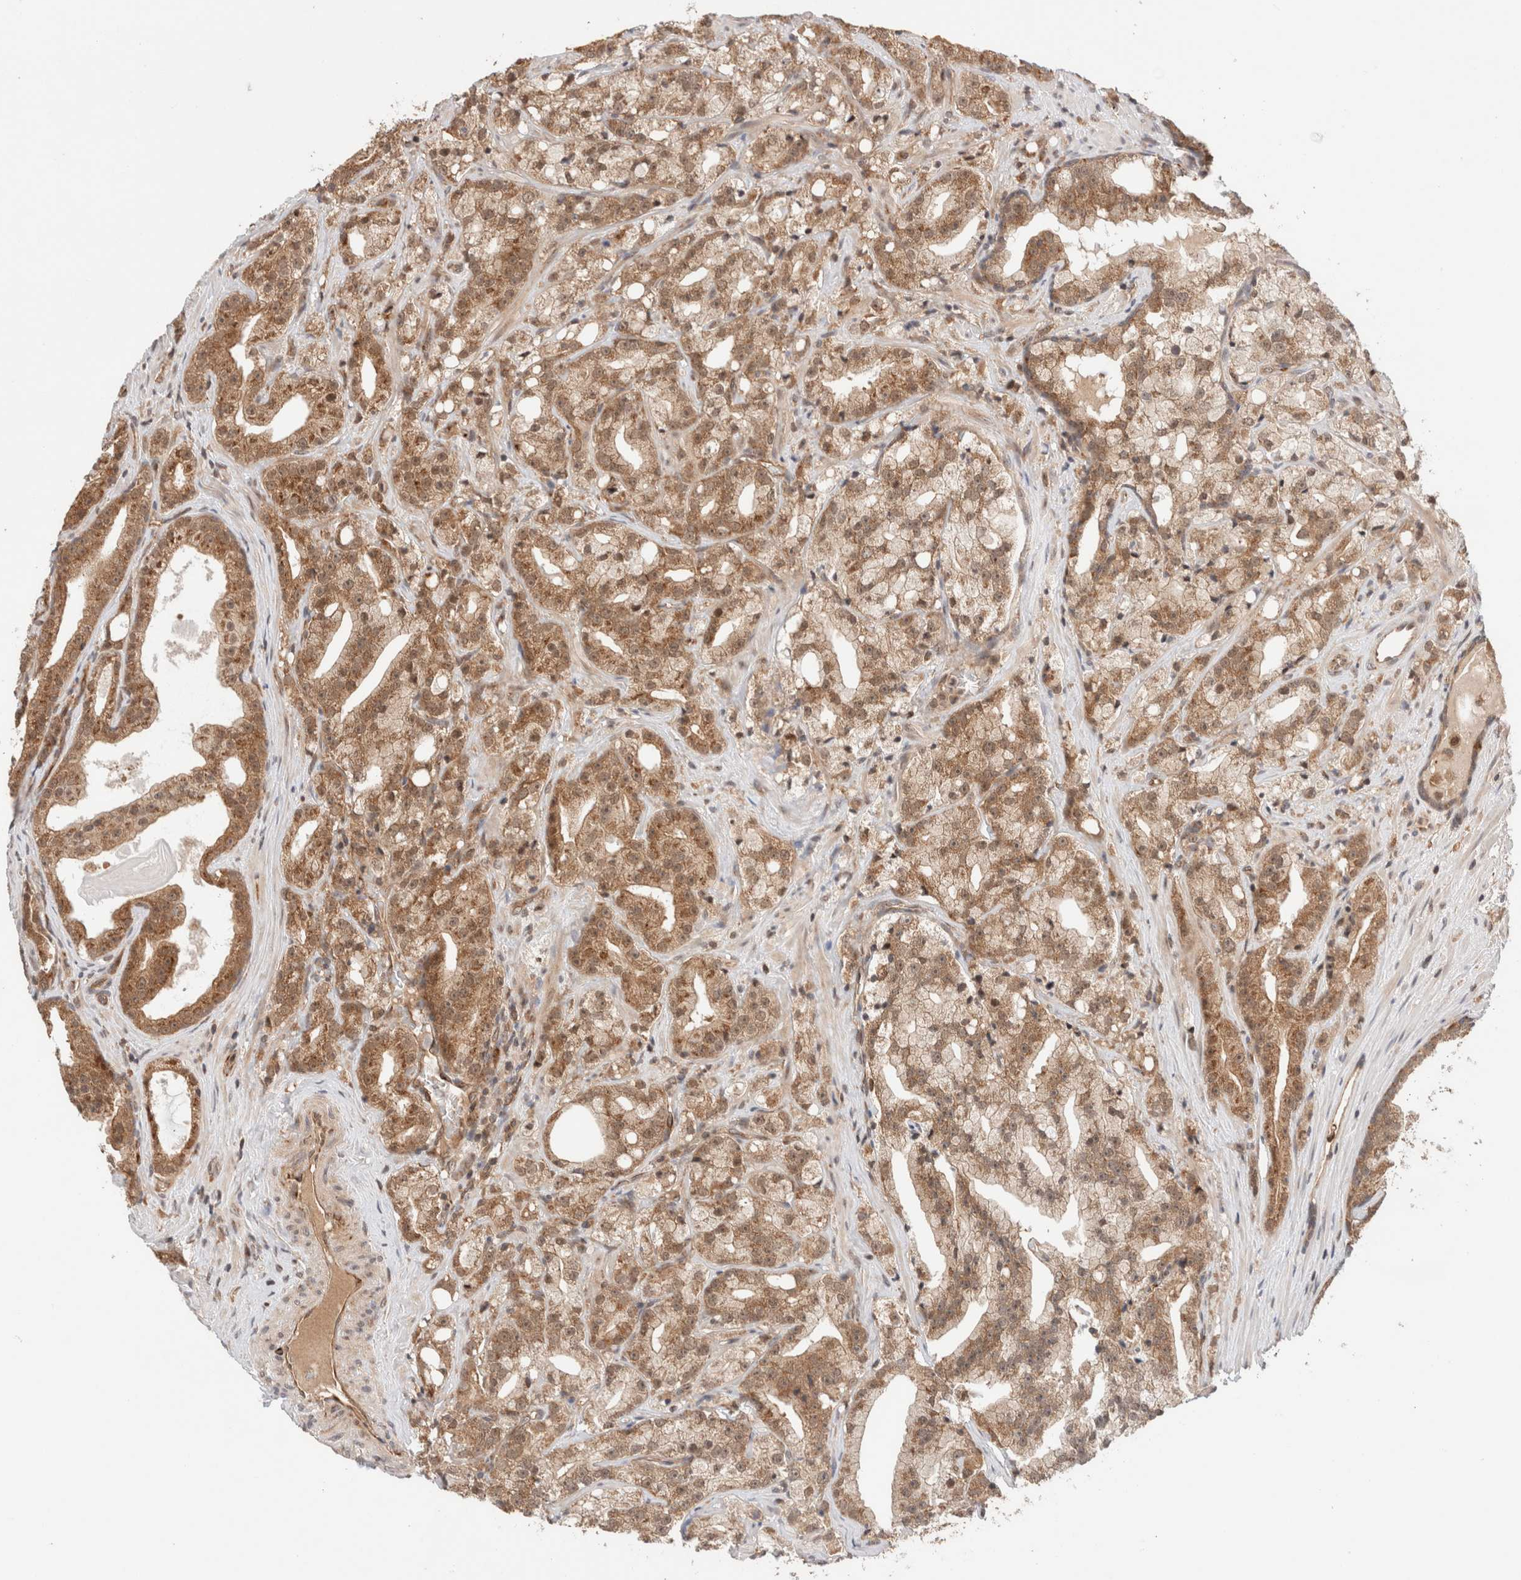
{"staining": {"intensity": "moderate", "quantity": ">75%", "location": "cytoplasmic/membranous,nuclear"}, "tissue": "prostate cancer", "cell_type": "Tumor cells", "image_type": "cancer", "snomed": [{"axis": "morphology", "description": "Adenocarcinoma, High grade"}, {"axis": "topography", "description": "Prostate"}], "caption": "Immunohistochemistry (IHC) photomicrograph of neoplastic tissue: human prostate cancer stained using IHC exhibits medium levels of moderate protein expression localized specifically in the cytoplasmic/membranous and nuclear of tumor cells, appearing as a cytoplasmic/membranous and nuclear brown color.", "gene": "SIKE1", "patient": {"sex": "male", "age": 64}}